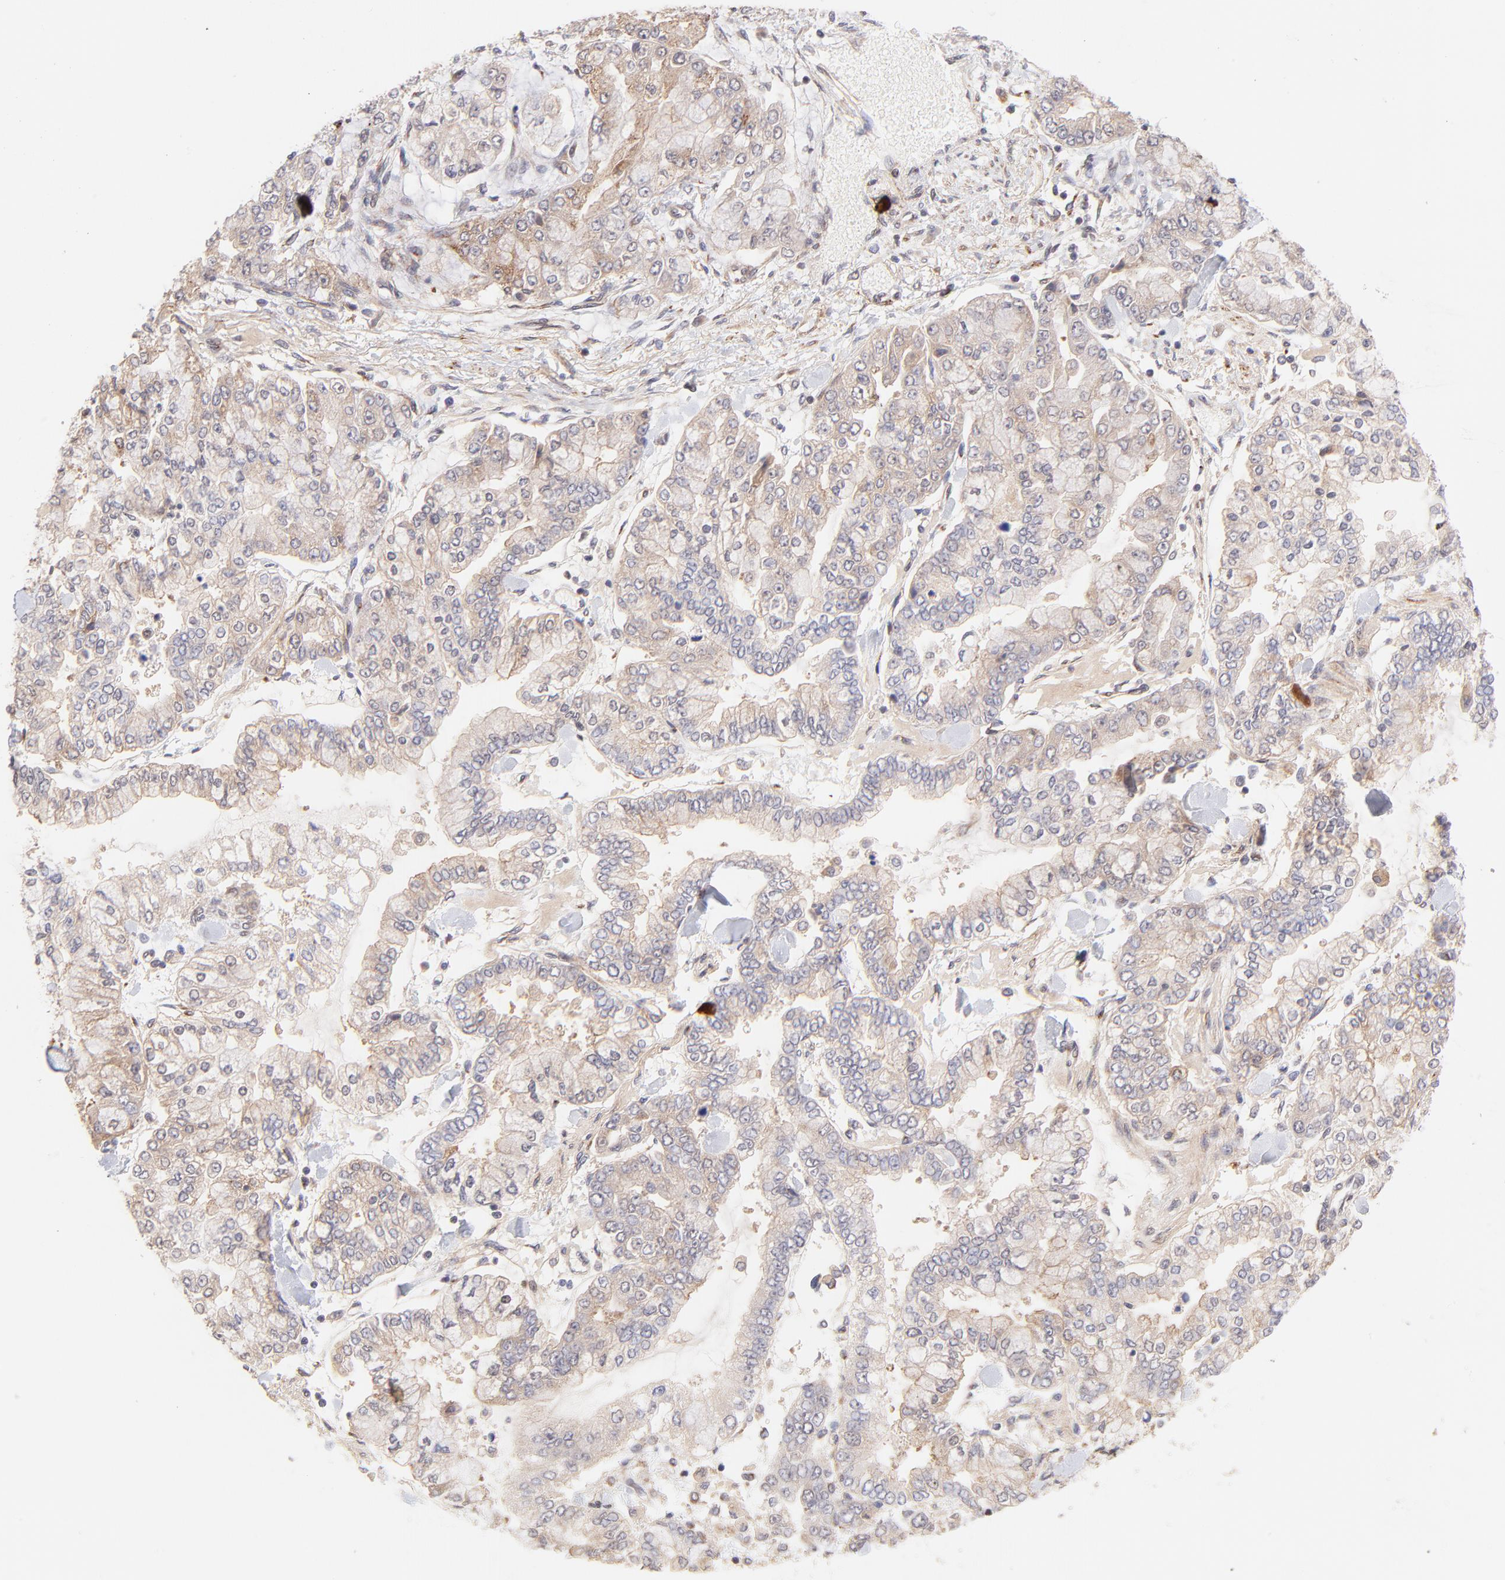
{"staining": {"intensity": "weak", "quantity": ">75%", "location": "cytoplasmic/membranous"}, "tissue": "stomach cancer", "cell_type": "Tumor cells", "image_type": "cancer", "snomed": [{"axis": "morphology", "description": "Normal tissue, NOS"}, {"axis": "morphology", "description": "Adenocarcinoma, NOS"}, {"axis": "topography", "description": "Stomach, upper"}, {"axis": "topography", "description": "Stomach"}], "caption": "Protein expression analysis of adenocarcinoma (stomach) exhibits weak cytoplasmic/membranous positivity in approximately >75% of tumor cells.", "gene": "MED12", "patient": {"sex": "male", "age": 76}}